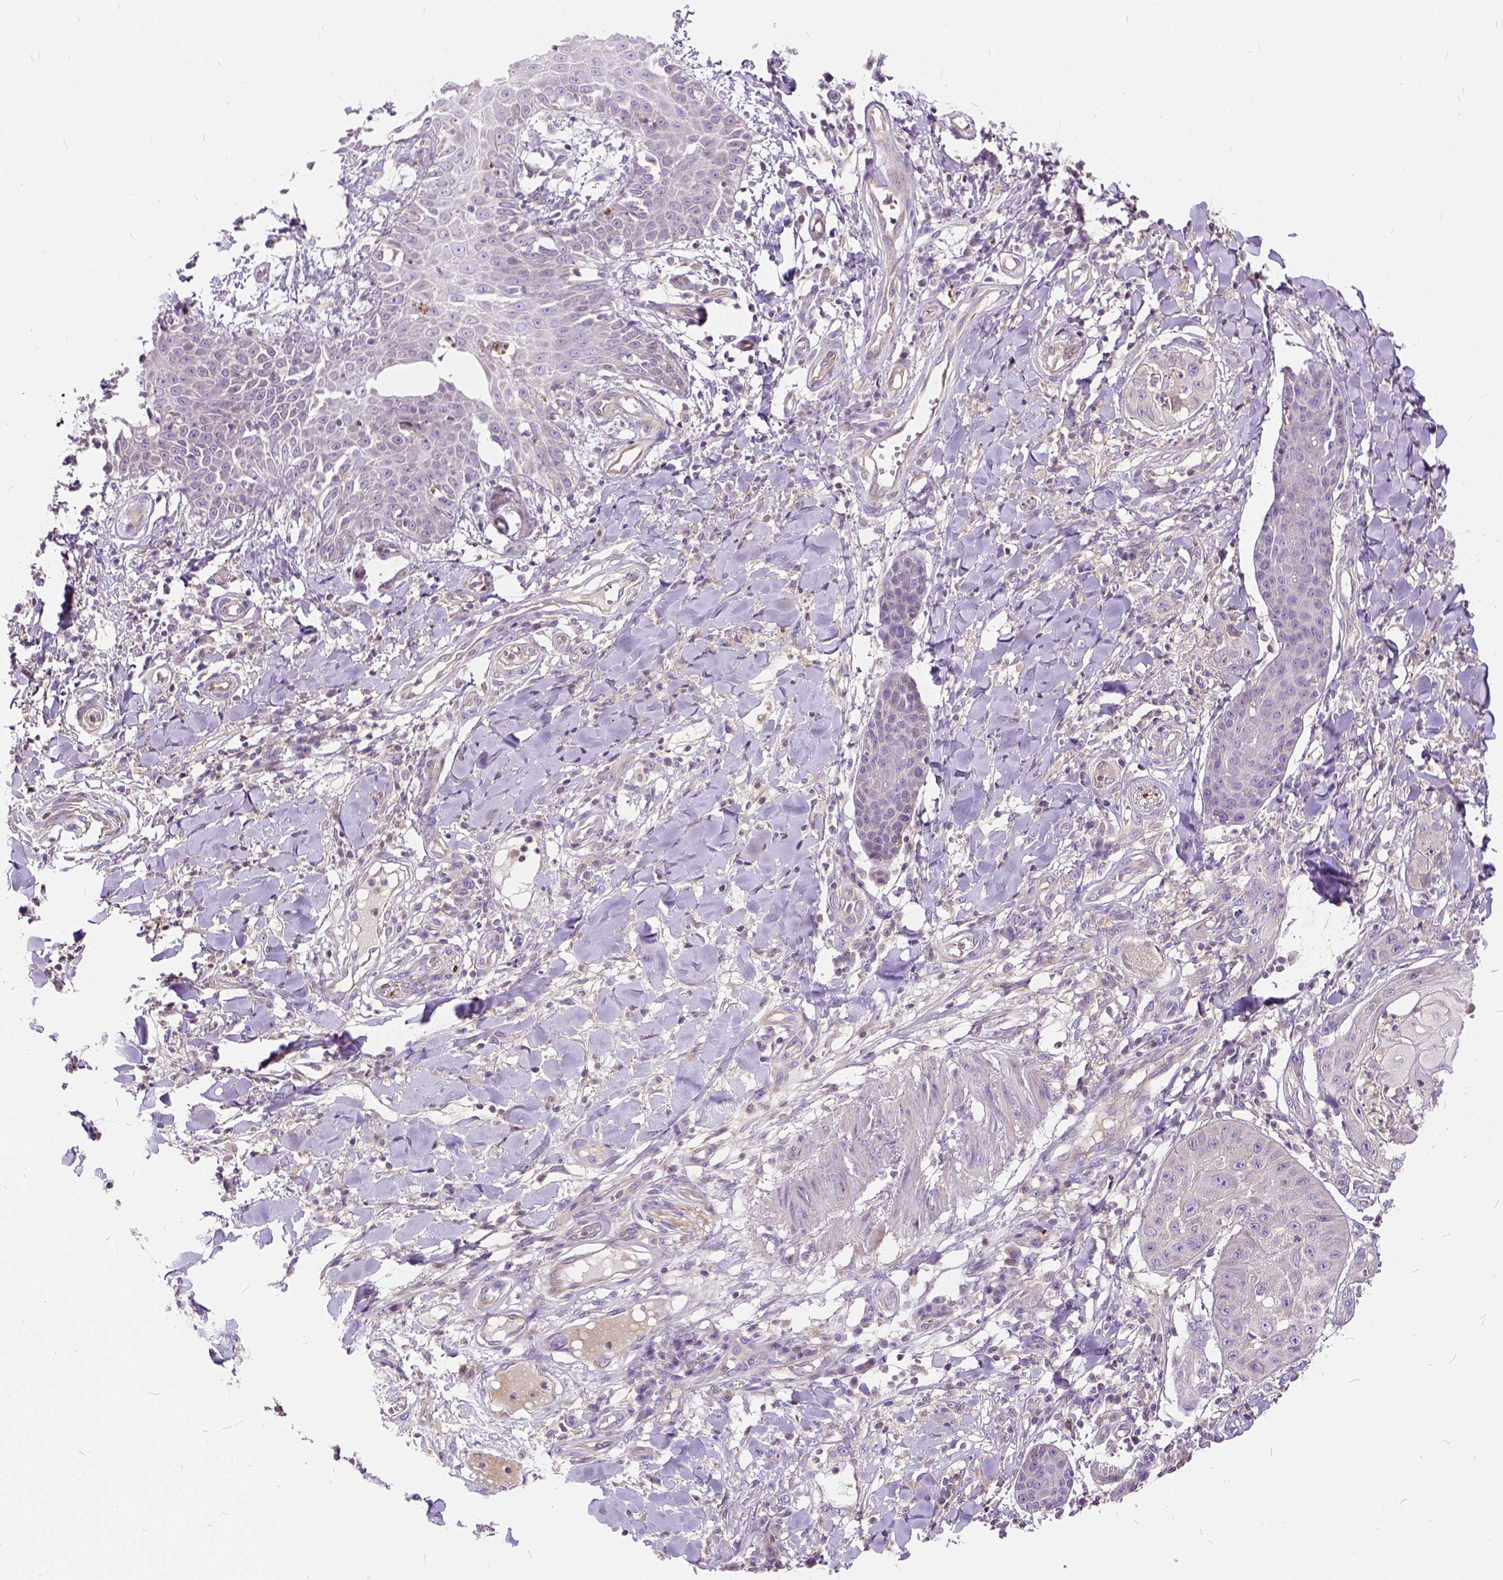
{"staining": {"intensity": "negative", "quantity": "none", "location": "none"}, "tissue": "skin cancer", "cell_type": "Tumor cells", "image_type": "cancer", "snomed": [{"axis": "morphology", "description": "Squamous cell carcinoma, NOS"}, {"axis": "topography", "description": "Skin"}], "caption": "Skin cancer stained for a protein using IHC shows no staining tumor cells.", "gene": "CADM4", "patient": {"sex": "male", "age": 70}}